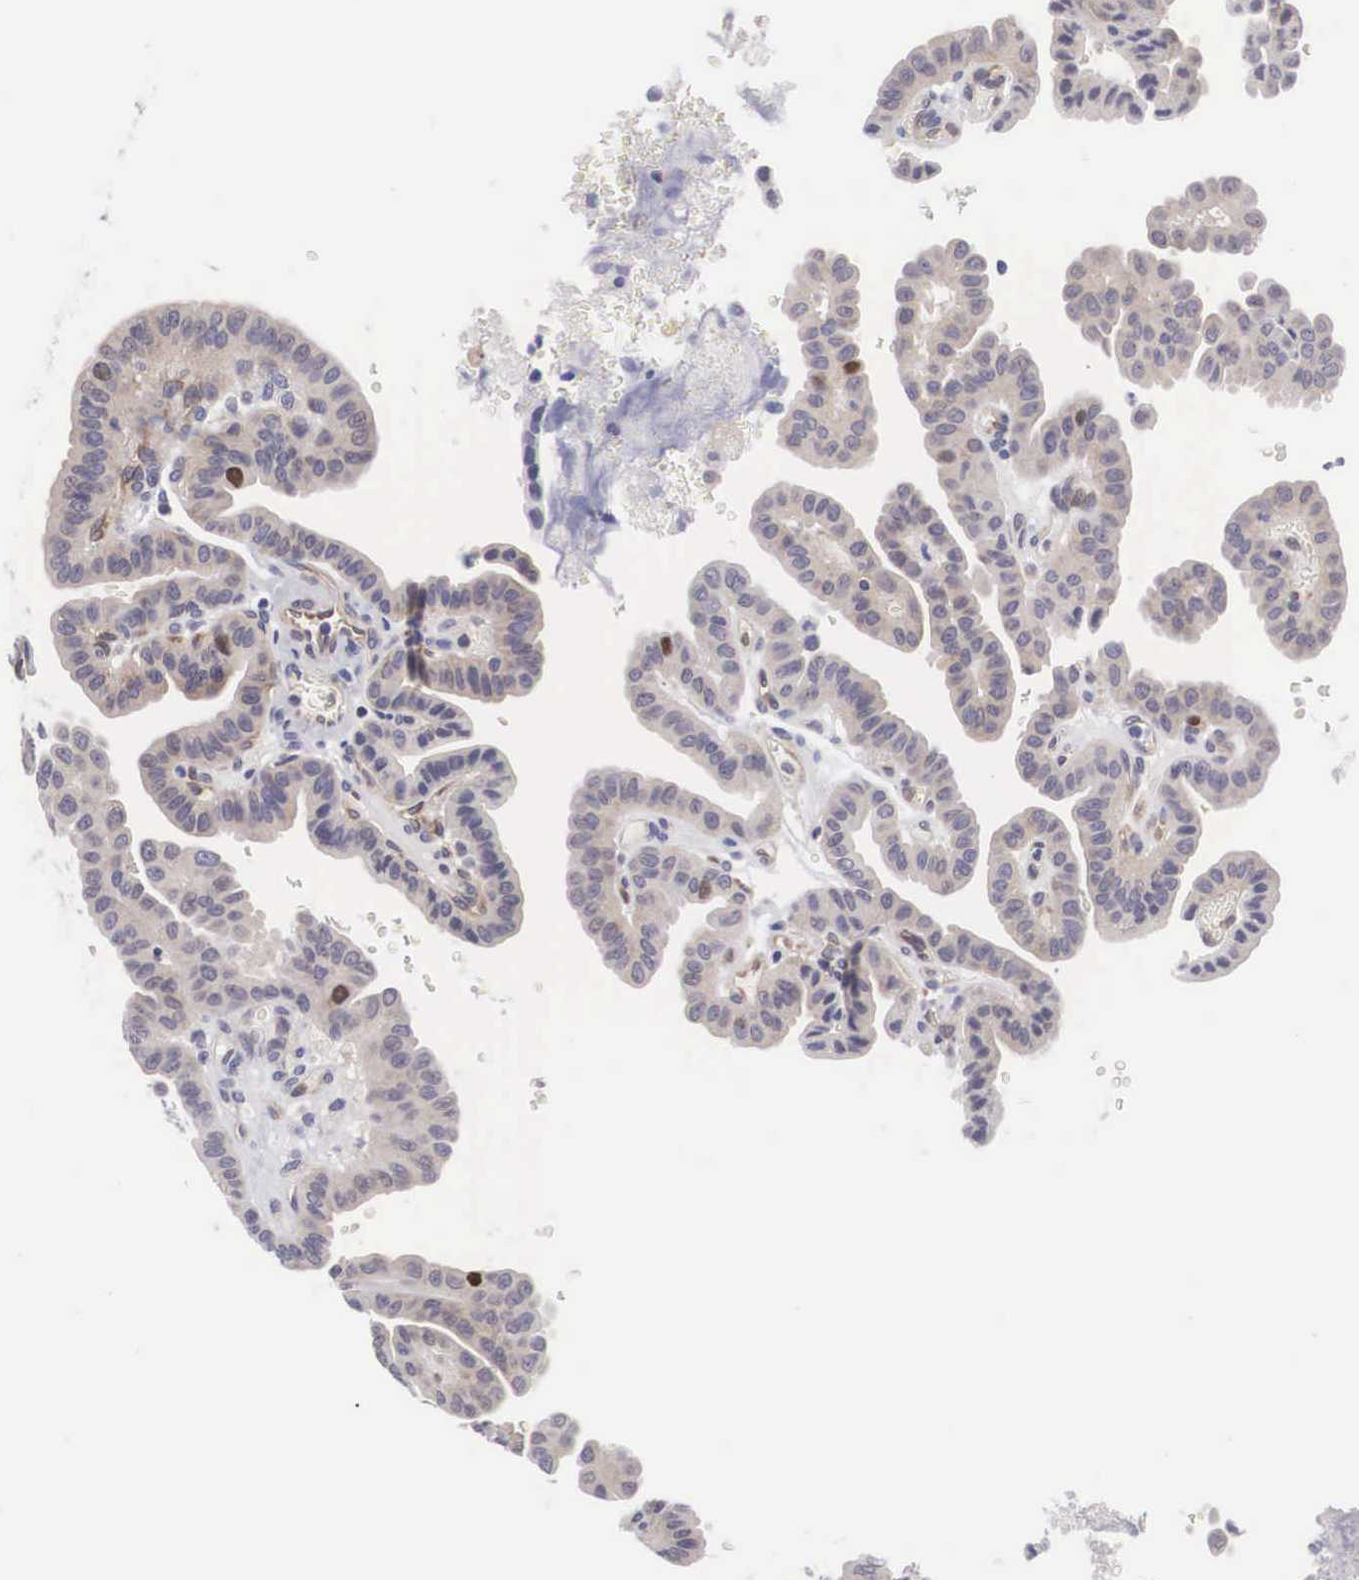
{"staining": {"intensity": "weak", "quantity": ">75%", "location": "cytoplasmic/membranous"}, "tissue": "thyroid cancer", "cell_type": "Tumor cells", "image_type": "cancer", "snomed": [{"axis": "morphology", "description": "Papillary adenocarcinoma, NOS"}, {"axis": "topography", "description": "Thyroid gland"}], "caption": "A photomicrograph of human thyroid papillary adenocarcinoma stained for a protein reveals weak cytoplasmic/membranous brown staining in tumor cells.", "gene": "MAST4", "patient": {"sex": "male", "age": 87}}